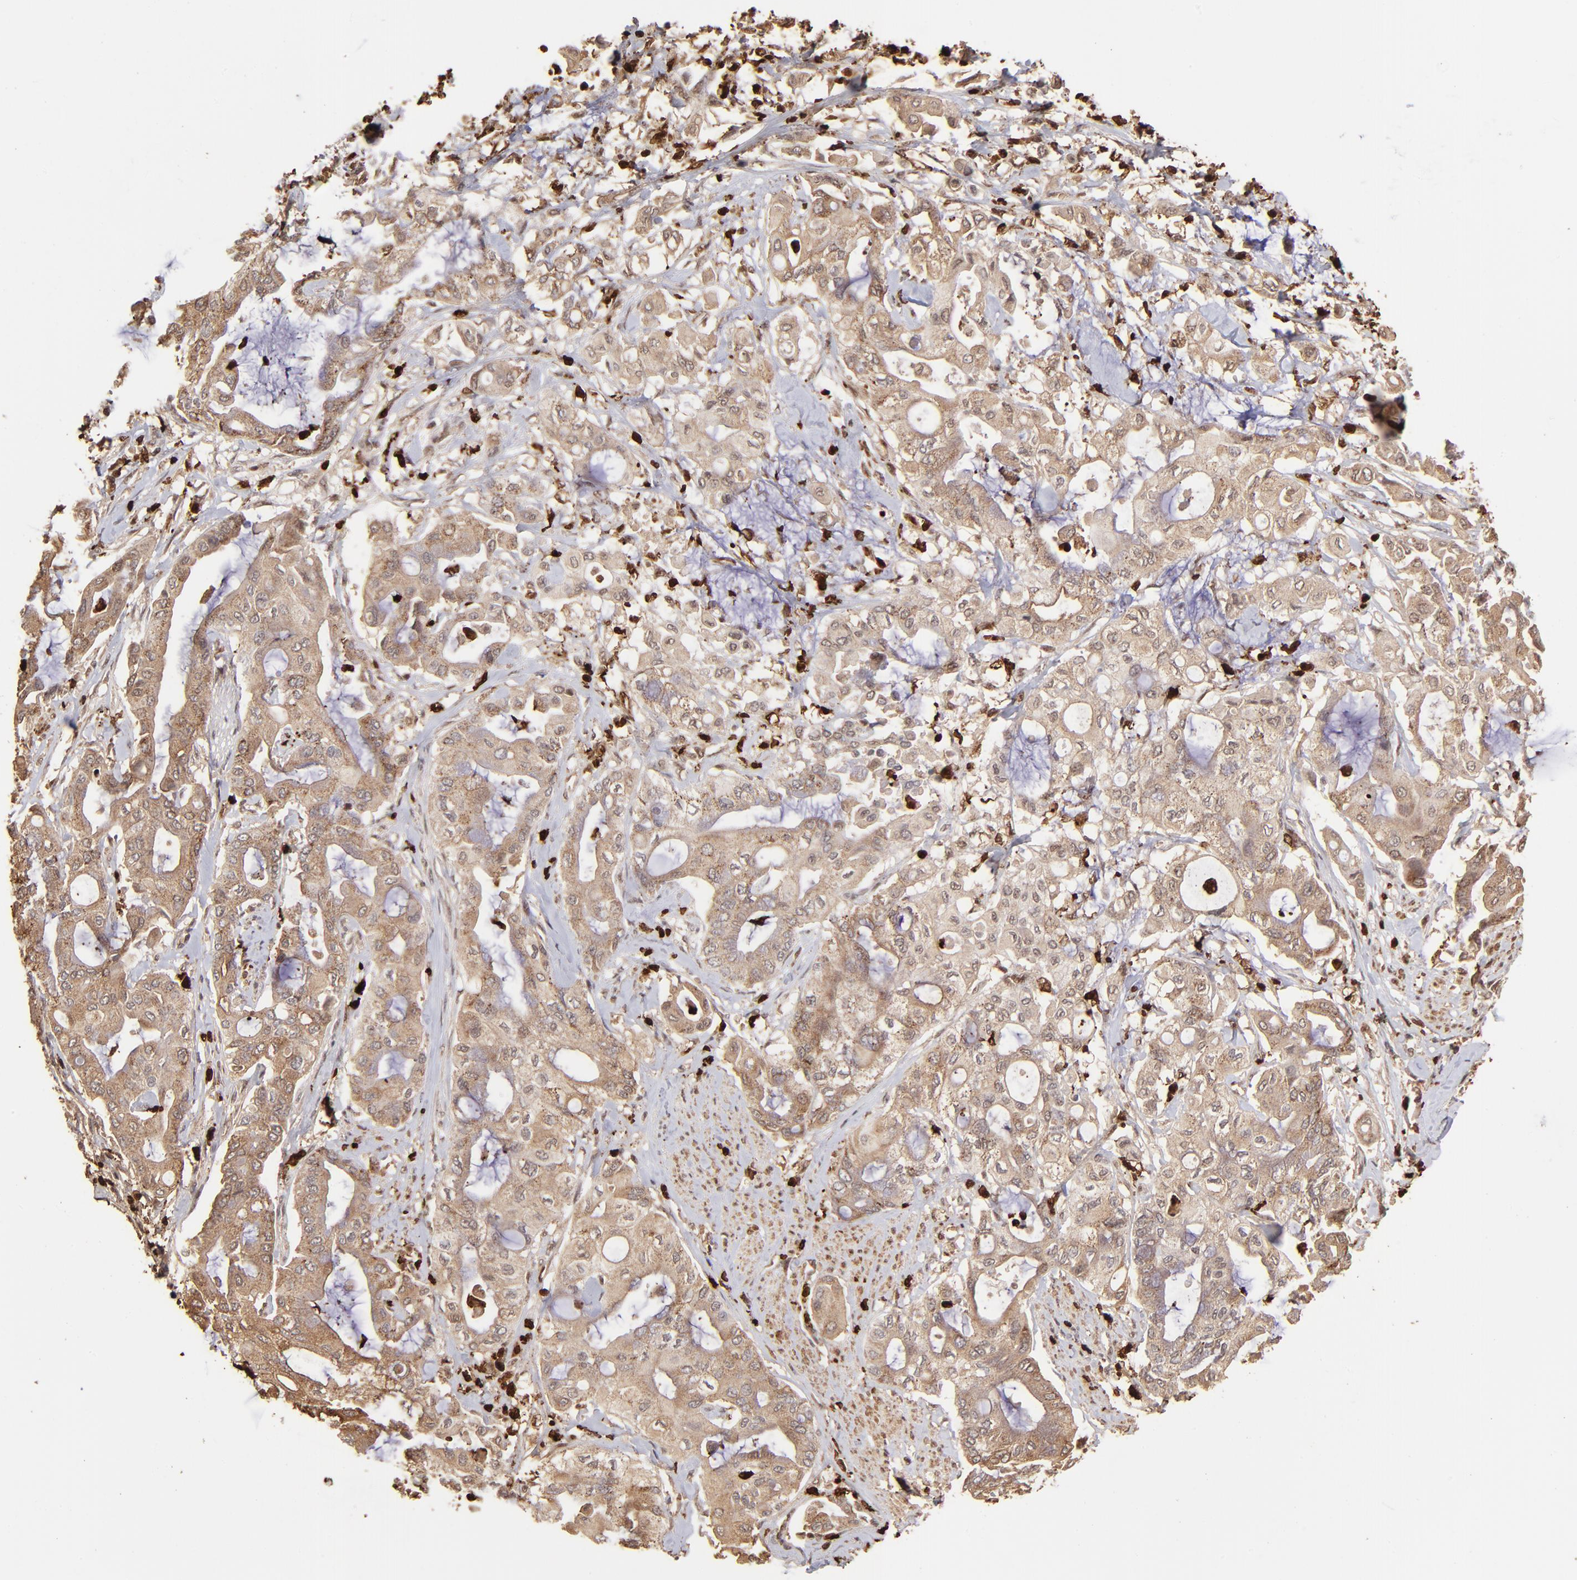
{"staining": {"intensity": "moderate", "quantity": ">75%", "location": "cytoplasmic/membranous"}, "tissue": "pancreatic cancer", "cell_type": "Tumor cells", "image_type": "cancer", "snomed": [{"axis": "morphology", "description": "Adenocarcinoma, NOS"}, {"axis": "morphology", "description": "Adenocarcinoma, metastatic, NOS"}, {"axis": "topography", "description": "Lymph node"}, {"axis": "topography", "description": "Pancreas"}, {"axis": "topography", "description": "Duodenum"}], "caption": "Protein expression analysis of adenocarcinoma (pancreatic) demonstrates moderate cytoplasmic/membranous positivity in about >75% of tumor cells.", "gene": "ZFX", "patient": {"sex": "female", "age": 64}}